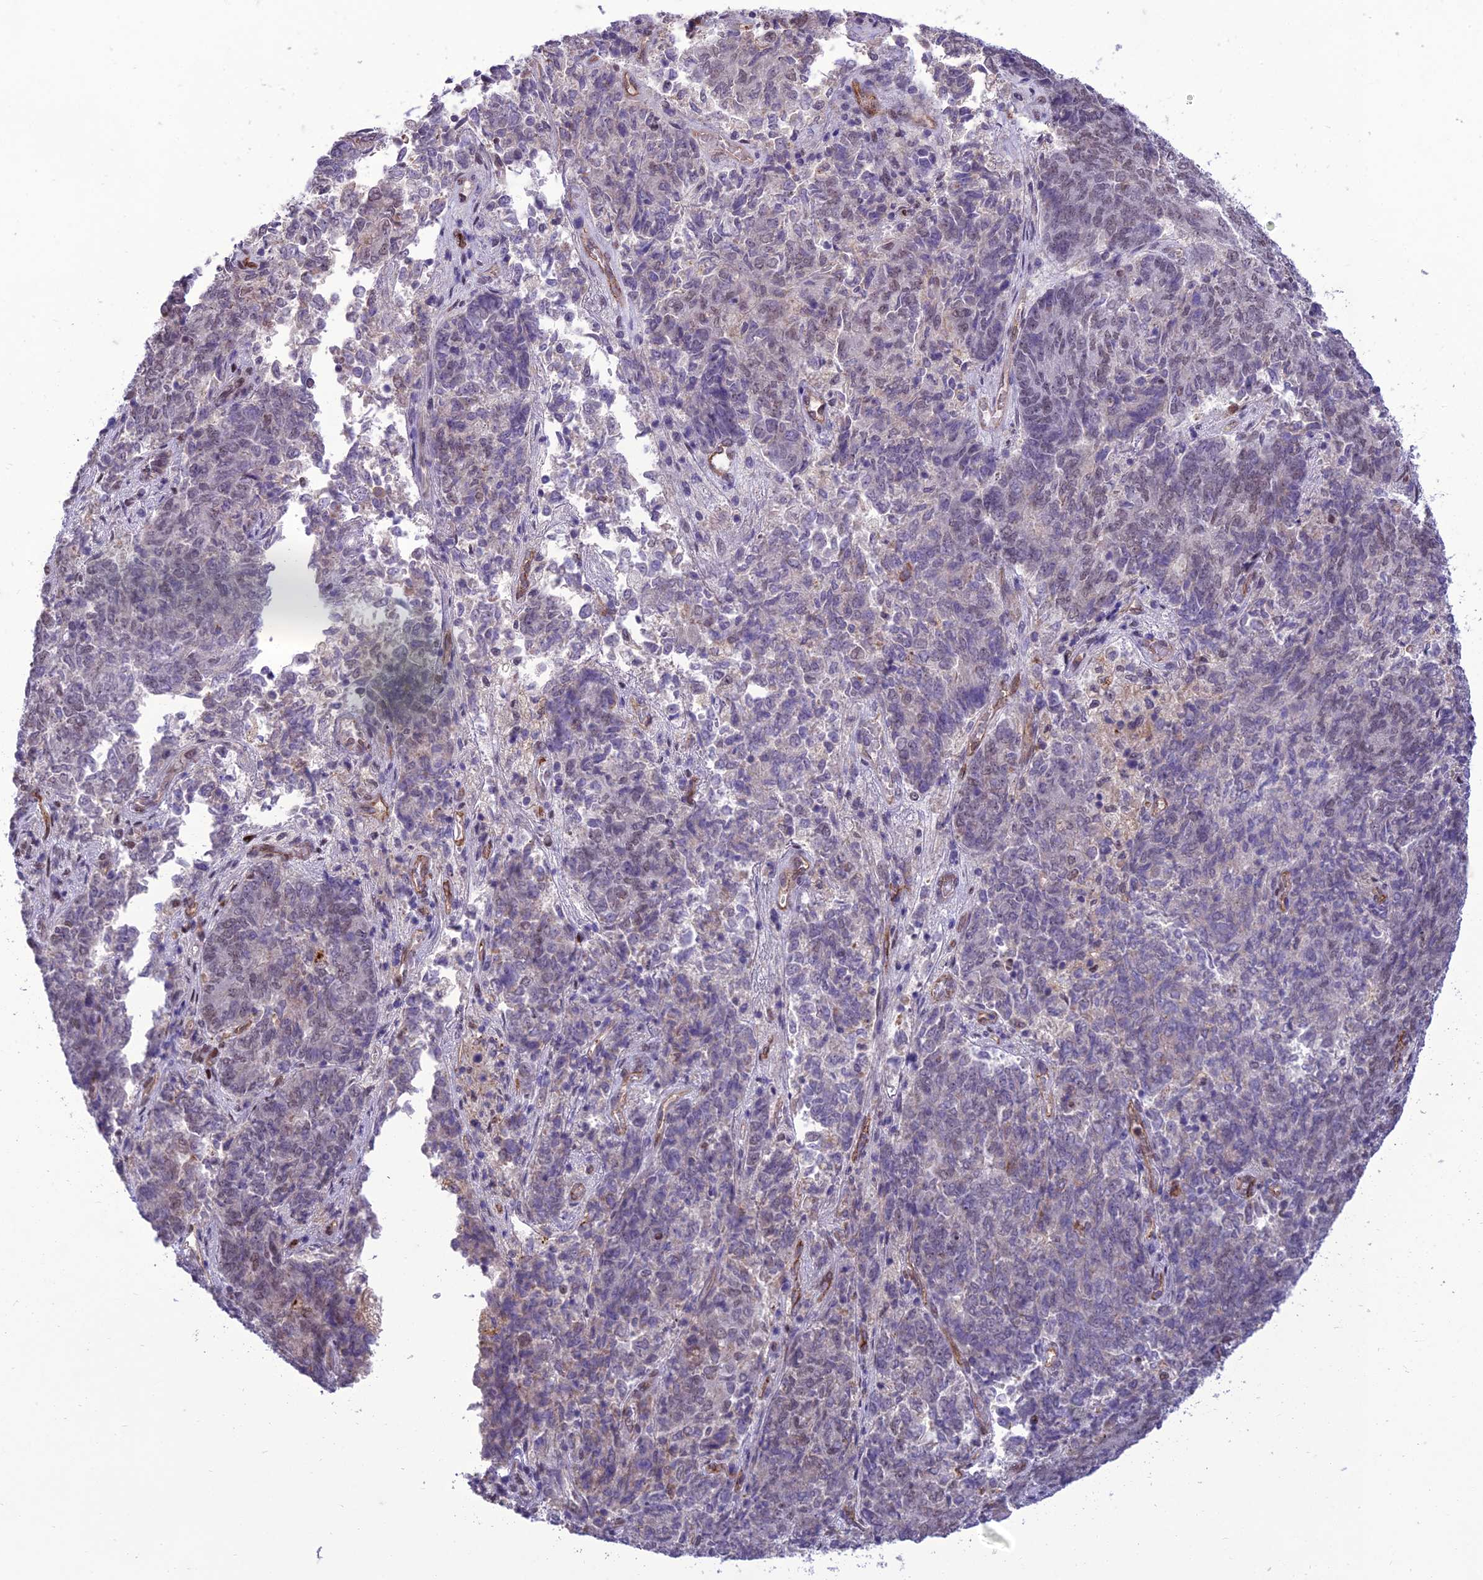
{"staining": {"intensity": "weak", "quantity": "<25%", "location": "nuclear"}, "tissue": "endometrial cancer", "cell_type": "Tumor cells", "image_type": "cancer", "snomed": [{"axis": "morphology", "description": "Adenocarcinoma, NOS"}, {"axis": "topography", "description": "Endometrium"}], "caption": "The histopathology image displays no staining of tumor cells in endometrial cancer (adenocarcinoma).", "gene": "RANBP3", "patient": {"sex": "female", "age": 80}}